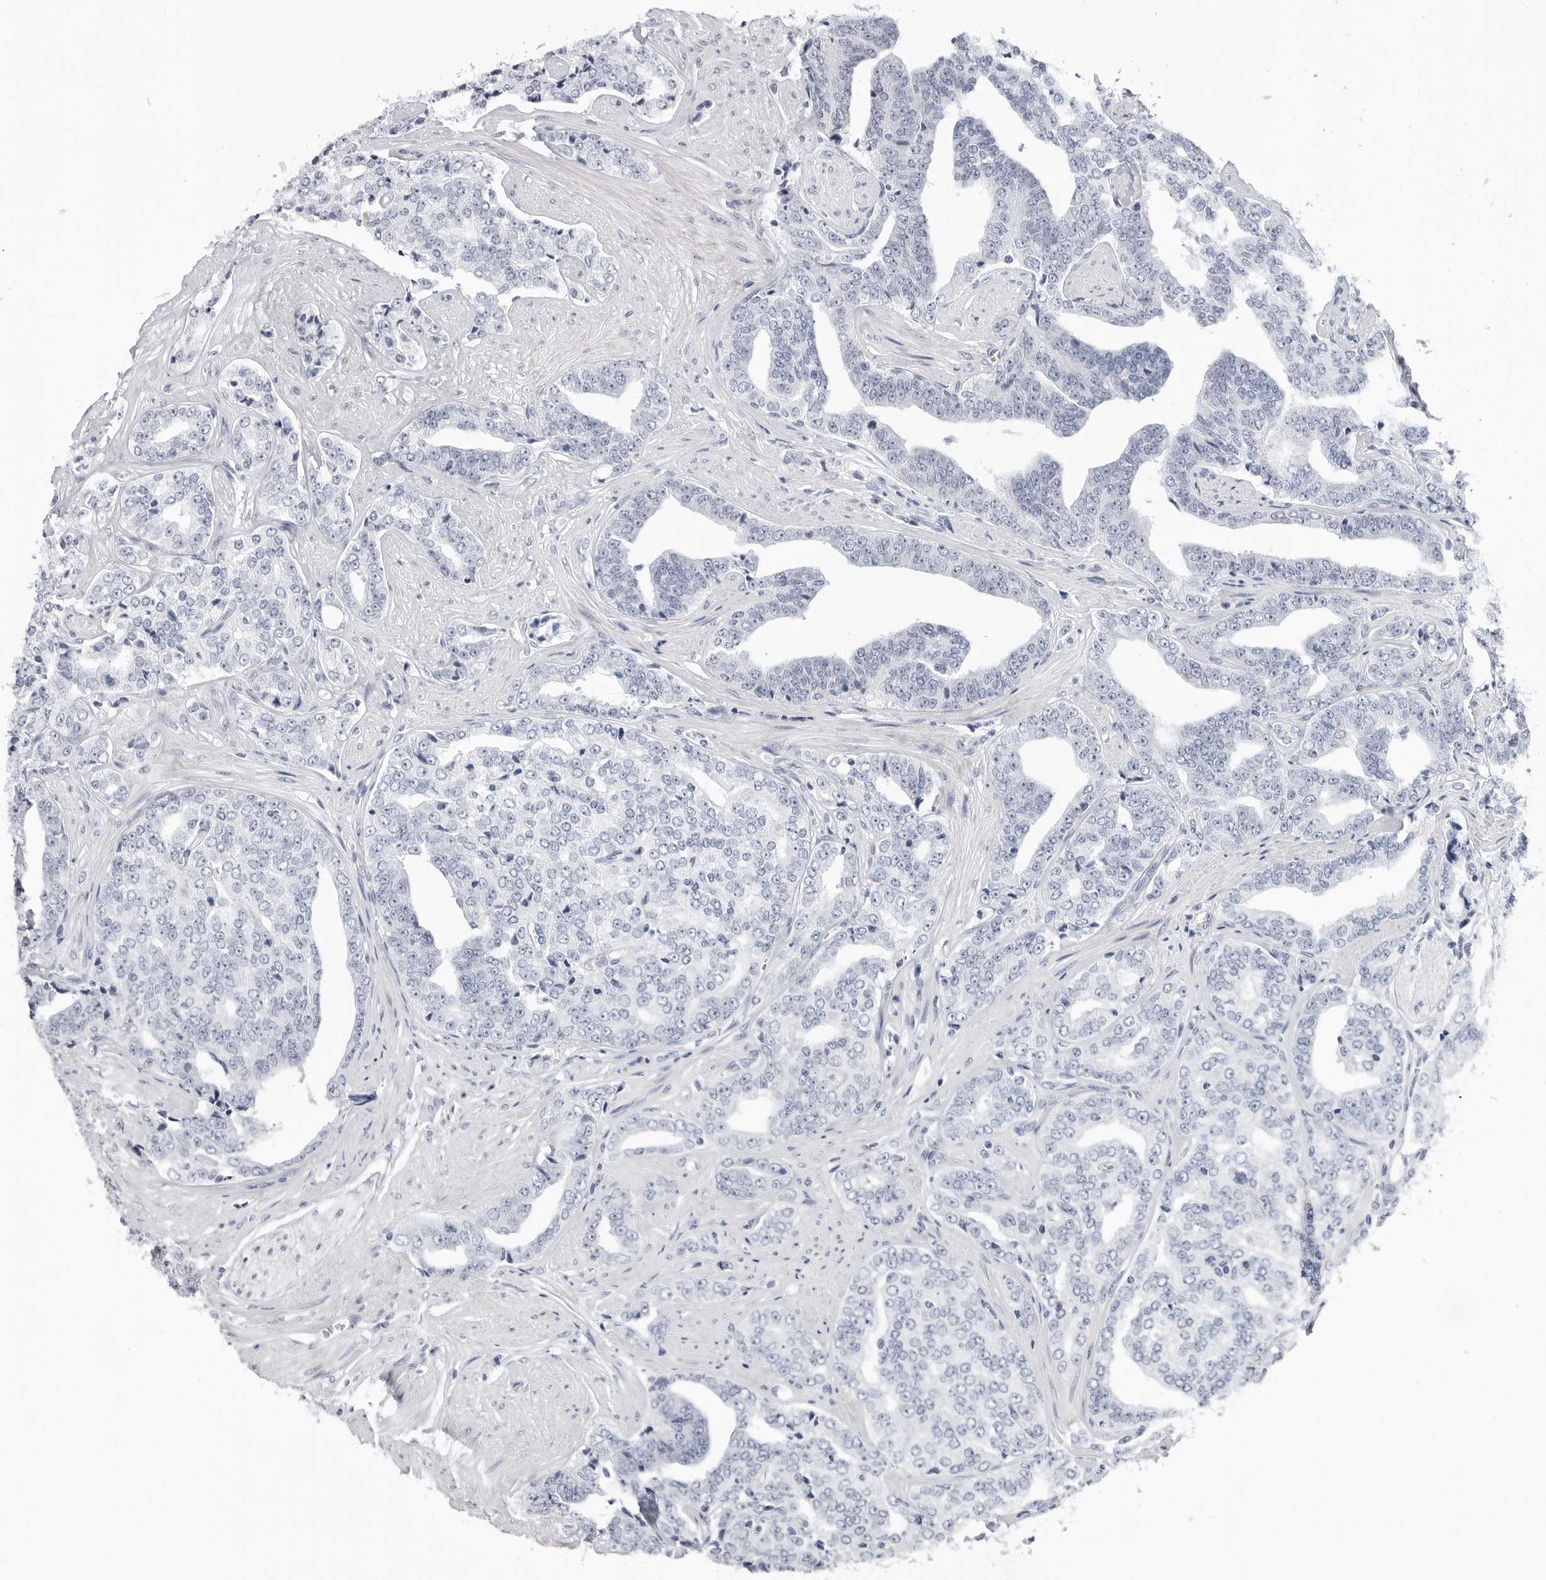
{"staining": {"intensity": "negative", "quantity": "none", "location": "none"}, "tissue": "prostate cancer", "cell_type": "Tumor cells", "image_type": "cancer", "snomed": [{"axis": "morphology", "description": "Adenocarcinoma, High grade"}, {"axis": "topography", "description": "Prostate"}], "caption": "DAB (3,3'-diaminobenzidine) immunohistochemical staining of human prostate high-grade adenocarcinoma exhibits no significant expression in tumor cells. (Immunohistochemistry, brightfield microscopy, high magnification).", "gene": "ERICH3", "patient": {"sex": "male", "age": 71}}